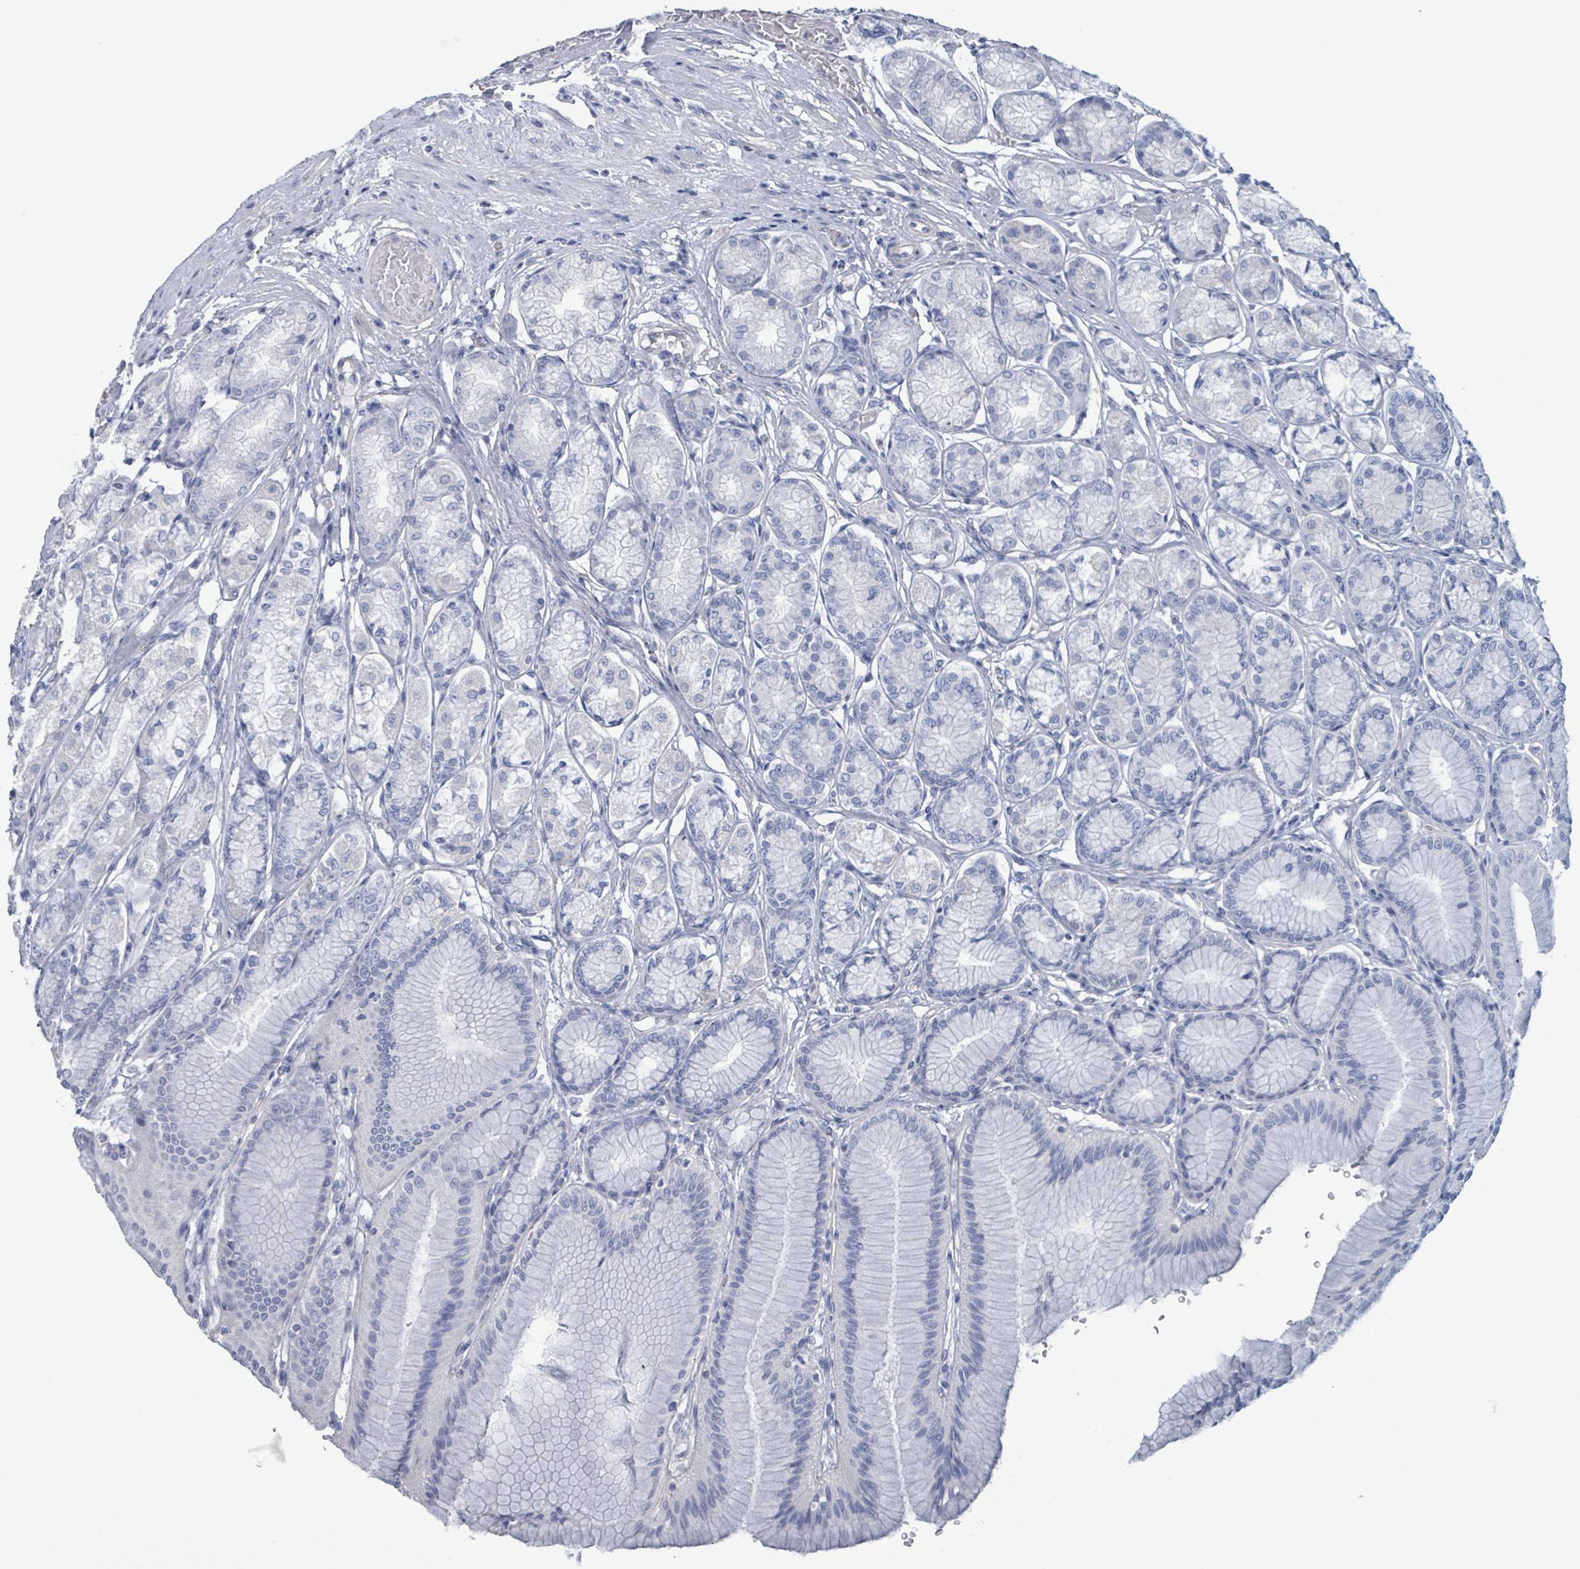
{"staining": {"intensity": "negative", "quantity": "none", "location": "none"}, "tissue": "stomach", "cell_type": "Glandular cells", "image_type": "normal", "snomed": [{"axis": "morphology", "description": "Normal tissue, NOS"}, {"axis": "morphology", "description": "Adenocarcinoma, NOS"}, {"axis": "morphology", "description": "Adenocarcinoma, High grade"}, {"axis": "topography", "description": "Stomach, upper"}, {"axis": "topography", "description": "Stomach"}], "caption": "Protein analysis of normal stomach displays no significant expression in glandular cells. (DAB immunohistochemistry, high magnification).", "gene": "CT45A10", "patient": {"sex": "female", "age": 65}}